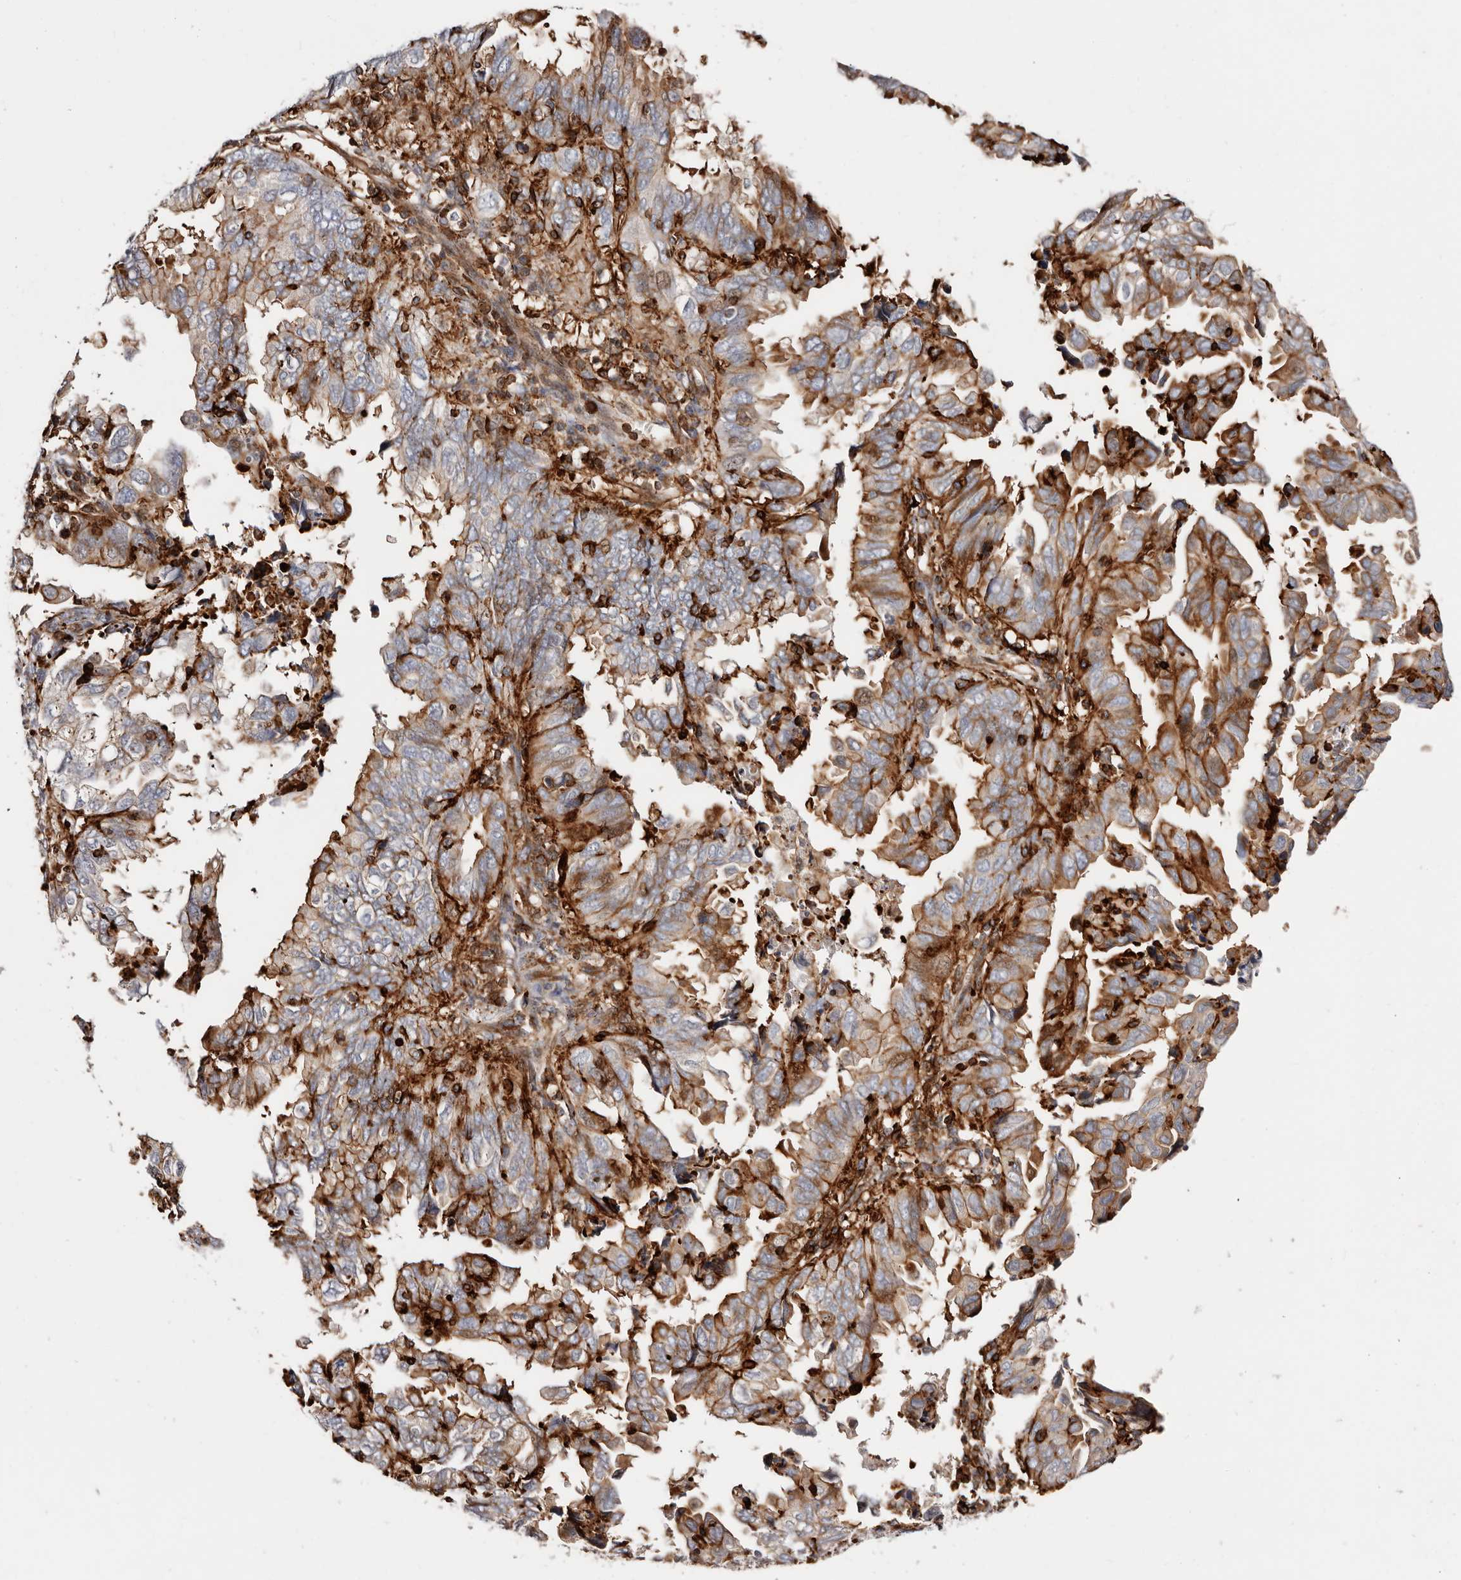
{"staining": {"intensity": "moderate", "quantity": "25%-75%", "location": "cytoplasmic/membranous"}, "tissue": "endometrial cancer", "cell_type": "Tumor cells", "image_type": "cancer", "snomed": [{"axis": "morphology", "description": "Adenocarcinoma, NOS"}, {"axis": "topography", "description": "Uterus"}], "caption": "The immunohistochemical stain labels moderate cytoplasmic/membranous positivity in tumor cells of adenocarcinoma (endometrial) tissue.", "gene": "PTPN22", "patient": {"sex": "female", "age": 77}}